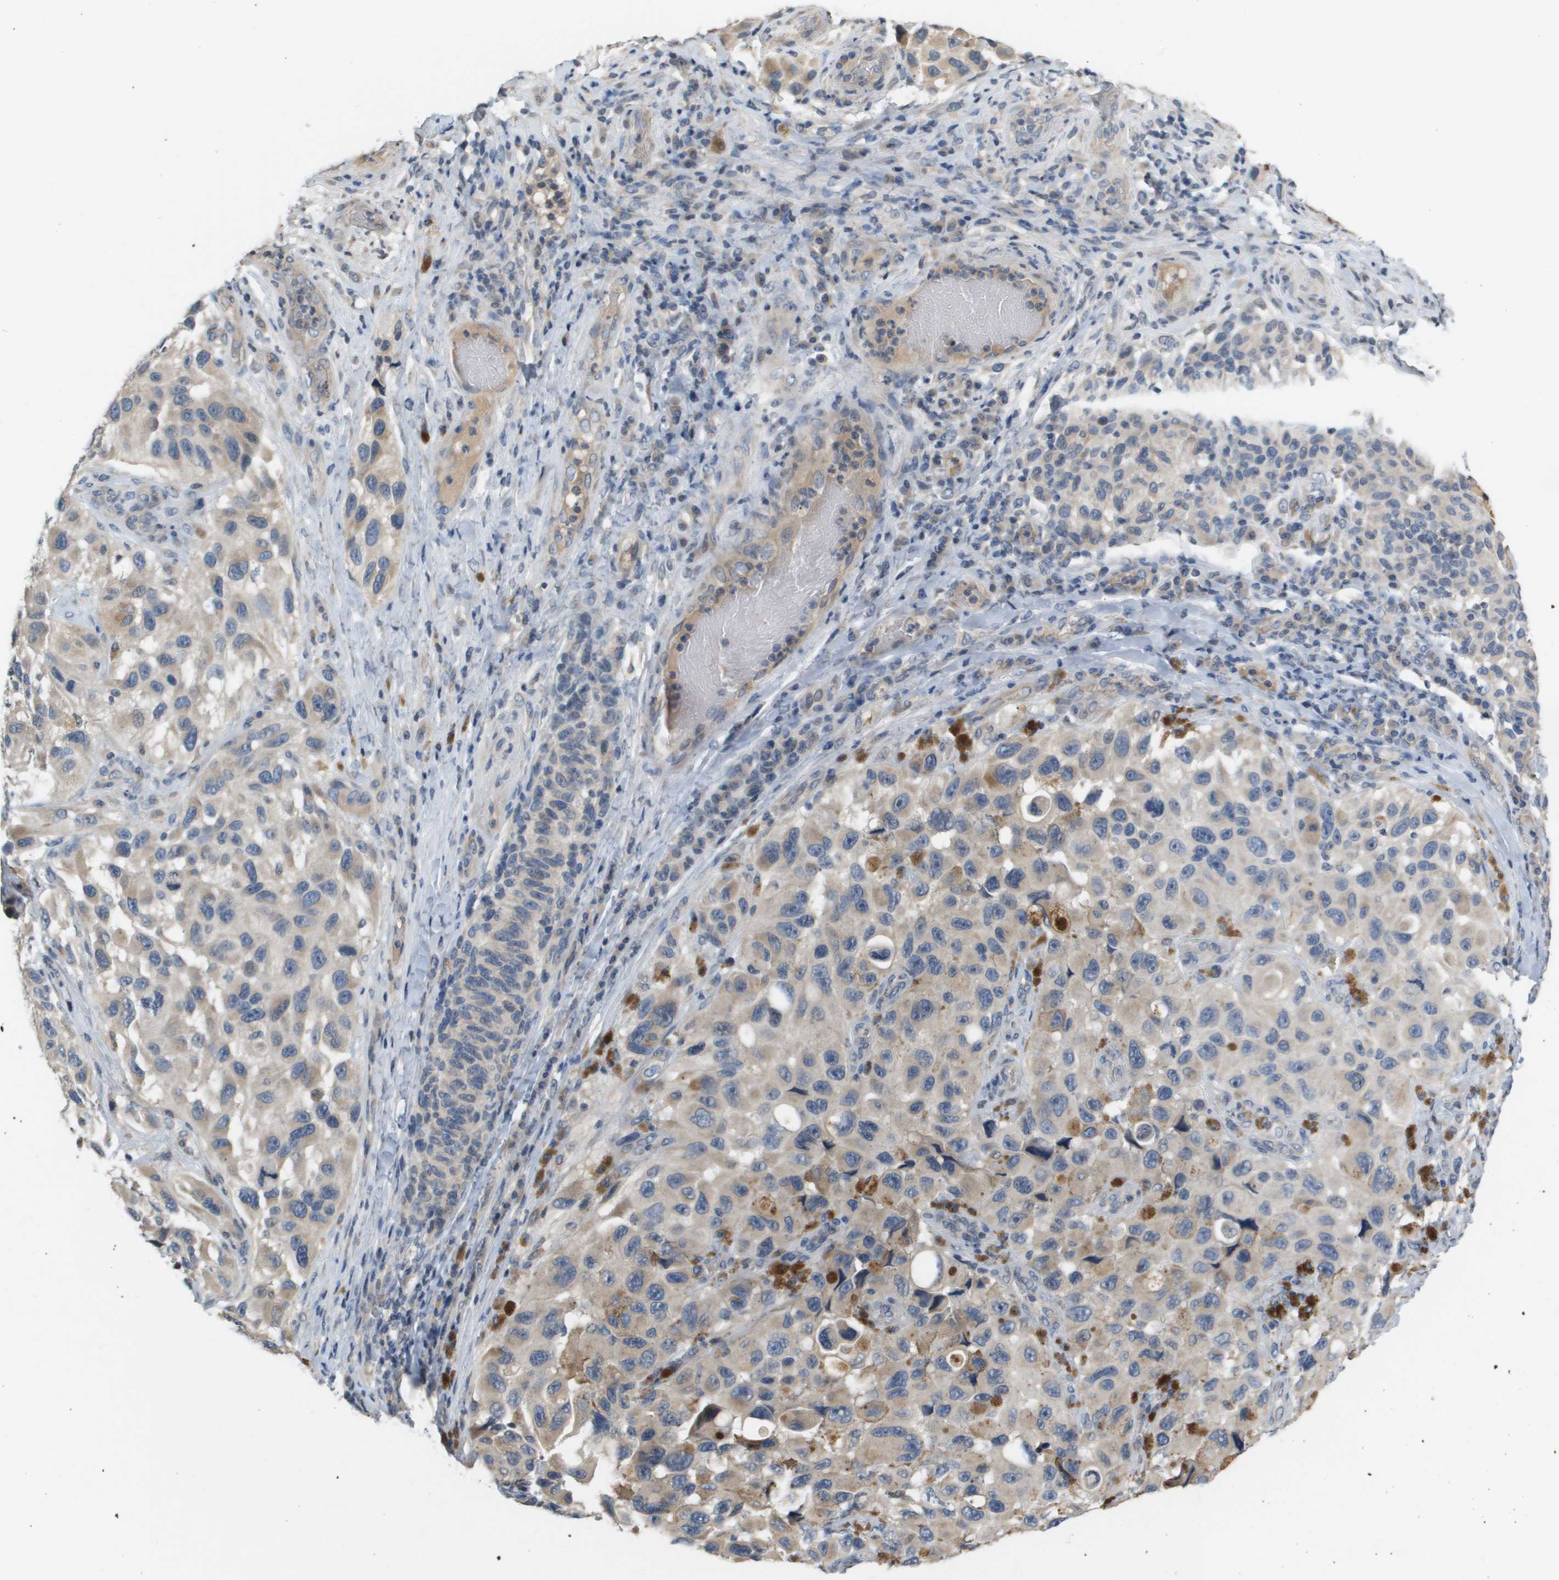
{"staining": {"intensity": "weak", "quantity": "25%-75%", "location": "cytoplasmic/membranous"}, "tissue": "melanoma", "cell_type": "Tumor cells", "image_type": "cancer", "snomed": [{"axis": "morphology", "description": "Malignant melanoma, NOS"}, {"axis": "topography", "description": "Skin"}], "caption": "Immunohistochemical staining of human malignant melanoma reveals weak cytoplasmic/membranous protein expression in about 25%-75% of tumor cells.", "gene": "CAPN11", "patient": {"sex": "female", "age": 73}}